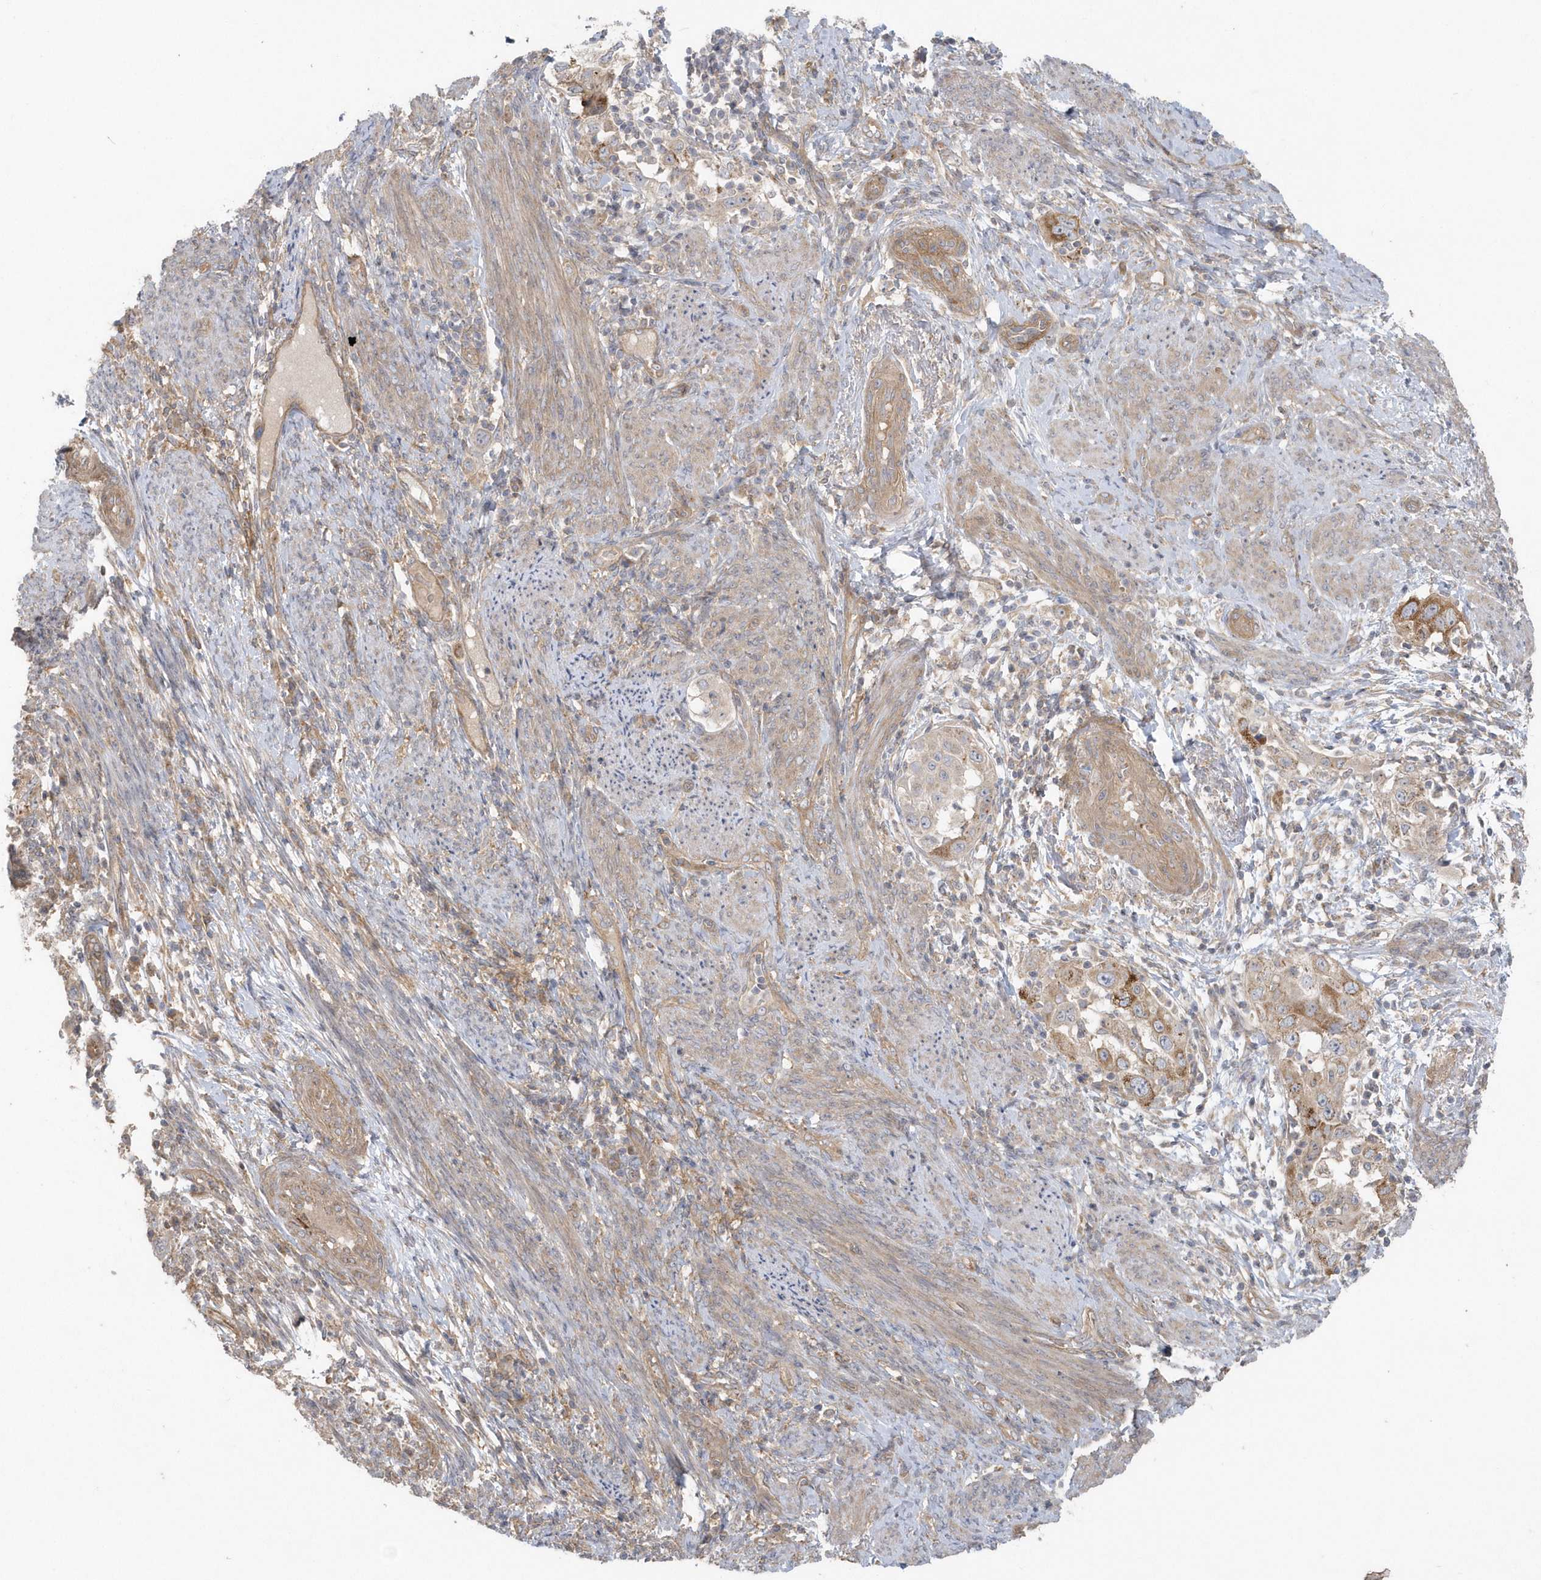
{"staining": {"intensity": "moderate", "quantity": "25%-75%", "location": "cytoplasmic/membranous"}, "tissue": "endometrial cancer", "cell_type": "Tumor cells", "image_type": "cancer", "snomed": [{"axis": "morphology", "description": "Adenocarcinoma, NOS"}, {"axis": "topography", "description": "Endometrium"}], "caption": "An immunohistochemistry image of neoplastic tissue is shown. Protein staining in brown shows moderate cytoplasmic/membranous positivity in endometrial cancer within tumor cells.", "gene": "ACTR1A", "patient": {"sex": "female", "age": 85}}